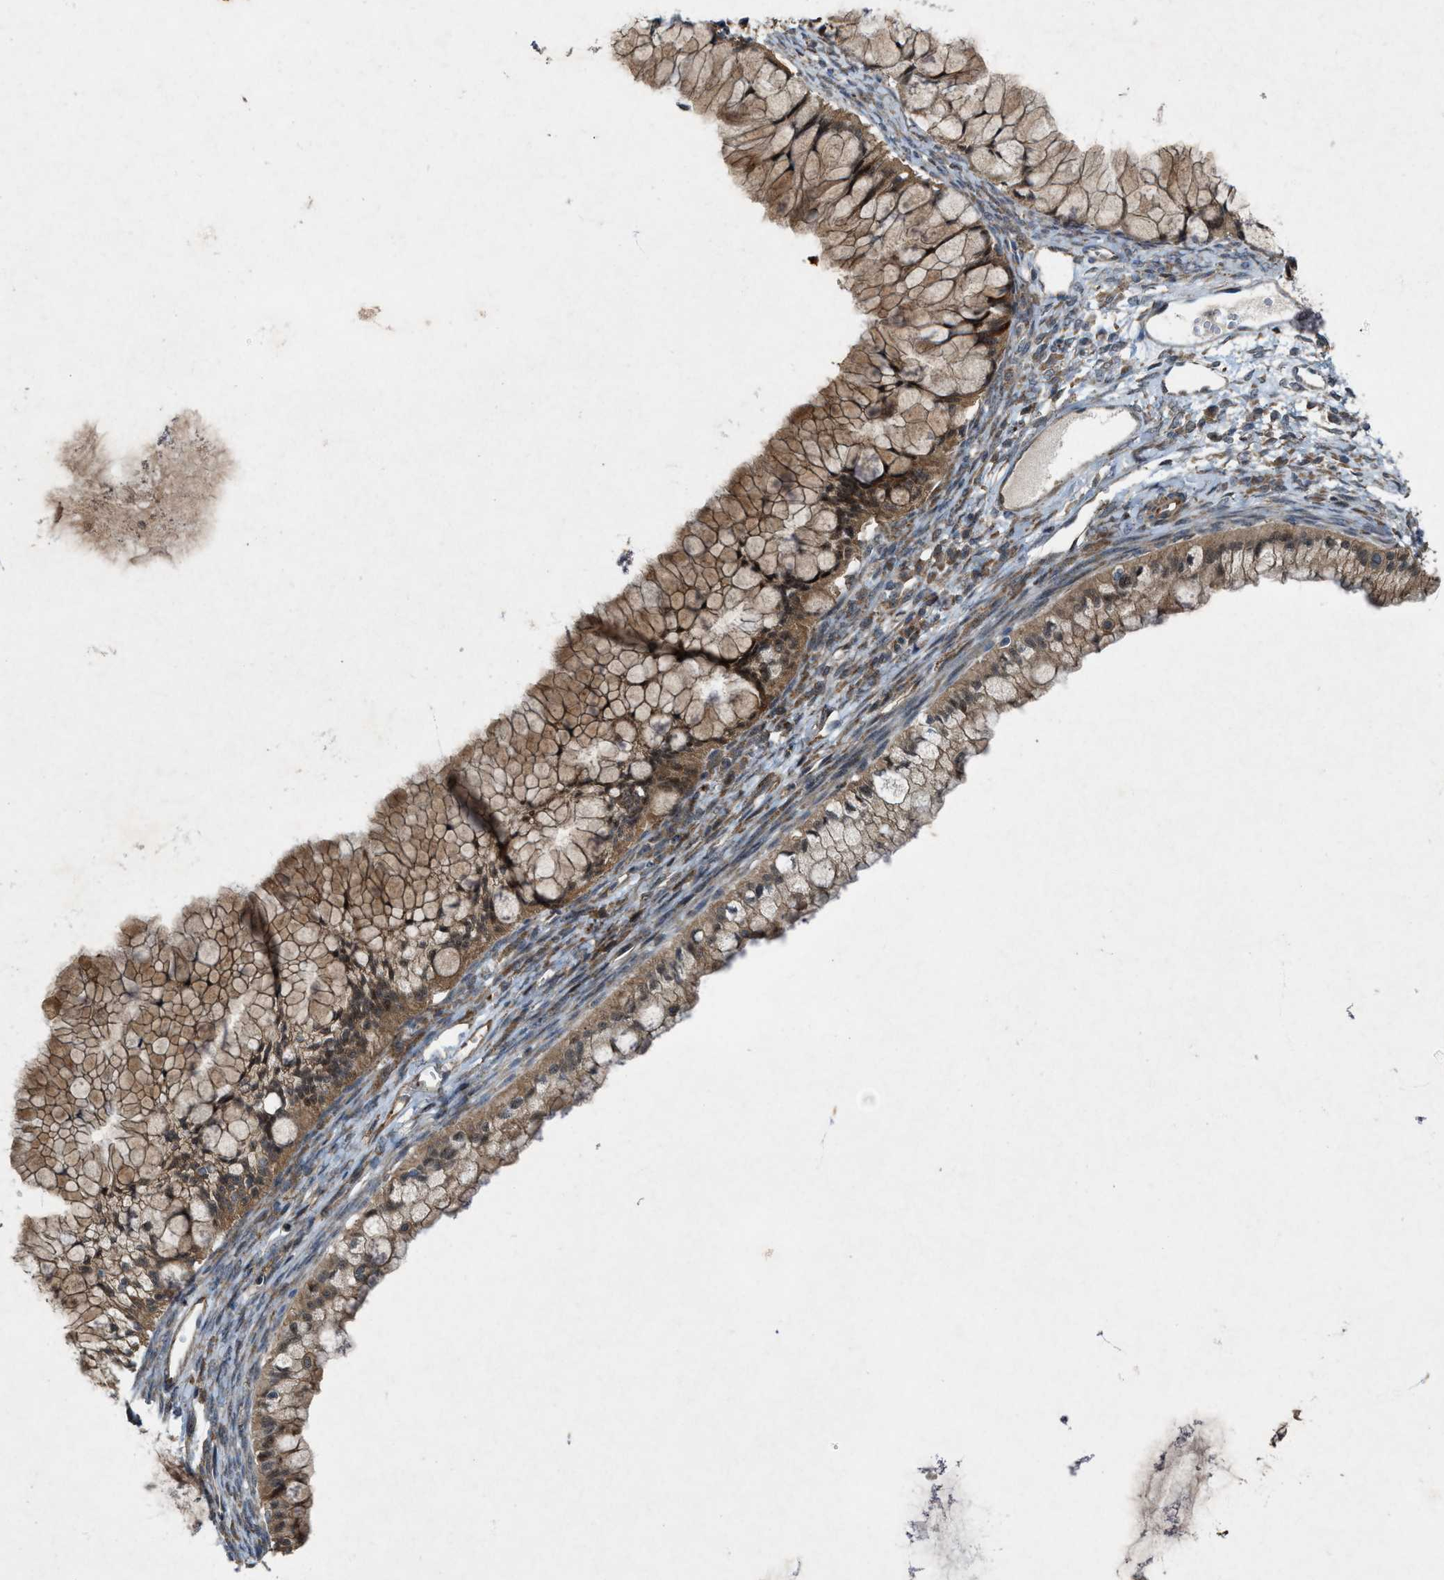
{"staining": {"intensity": "moderate", "quantity": ">75%", "location": "cytoplasmic/membranous"}, "tissue": "ovarian cancer", "cell_type": "Tumor cells", "image_type": "cancer", "snomed": [{"axis": "morphology", "description": "Cystadenocarcinoma, mucinous, NOS"}, {"axis": "topography", "description": "Ovary"}], "caption": "Human mucinous cystadenocarcinoma (ovarian) stained with a brown dye demonstrates moderate cytoplasmic/membranous positive staining in approximately >75% of tumor cells.", "gene": "LRRC72", "patient": {"sex": "female", "age": 57}}